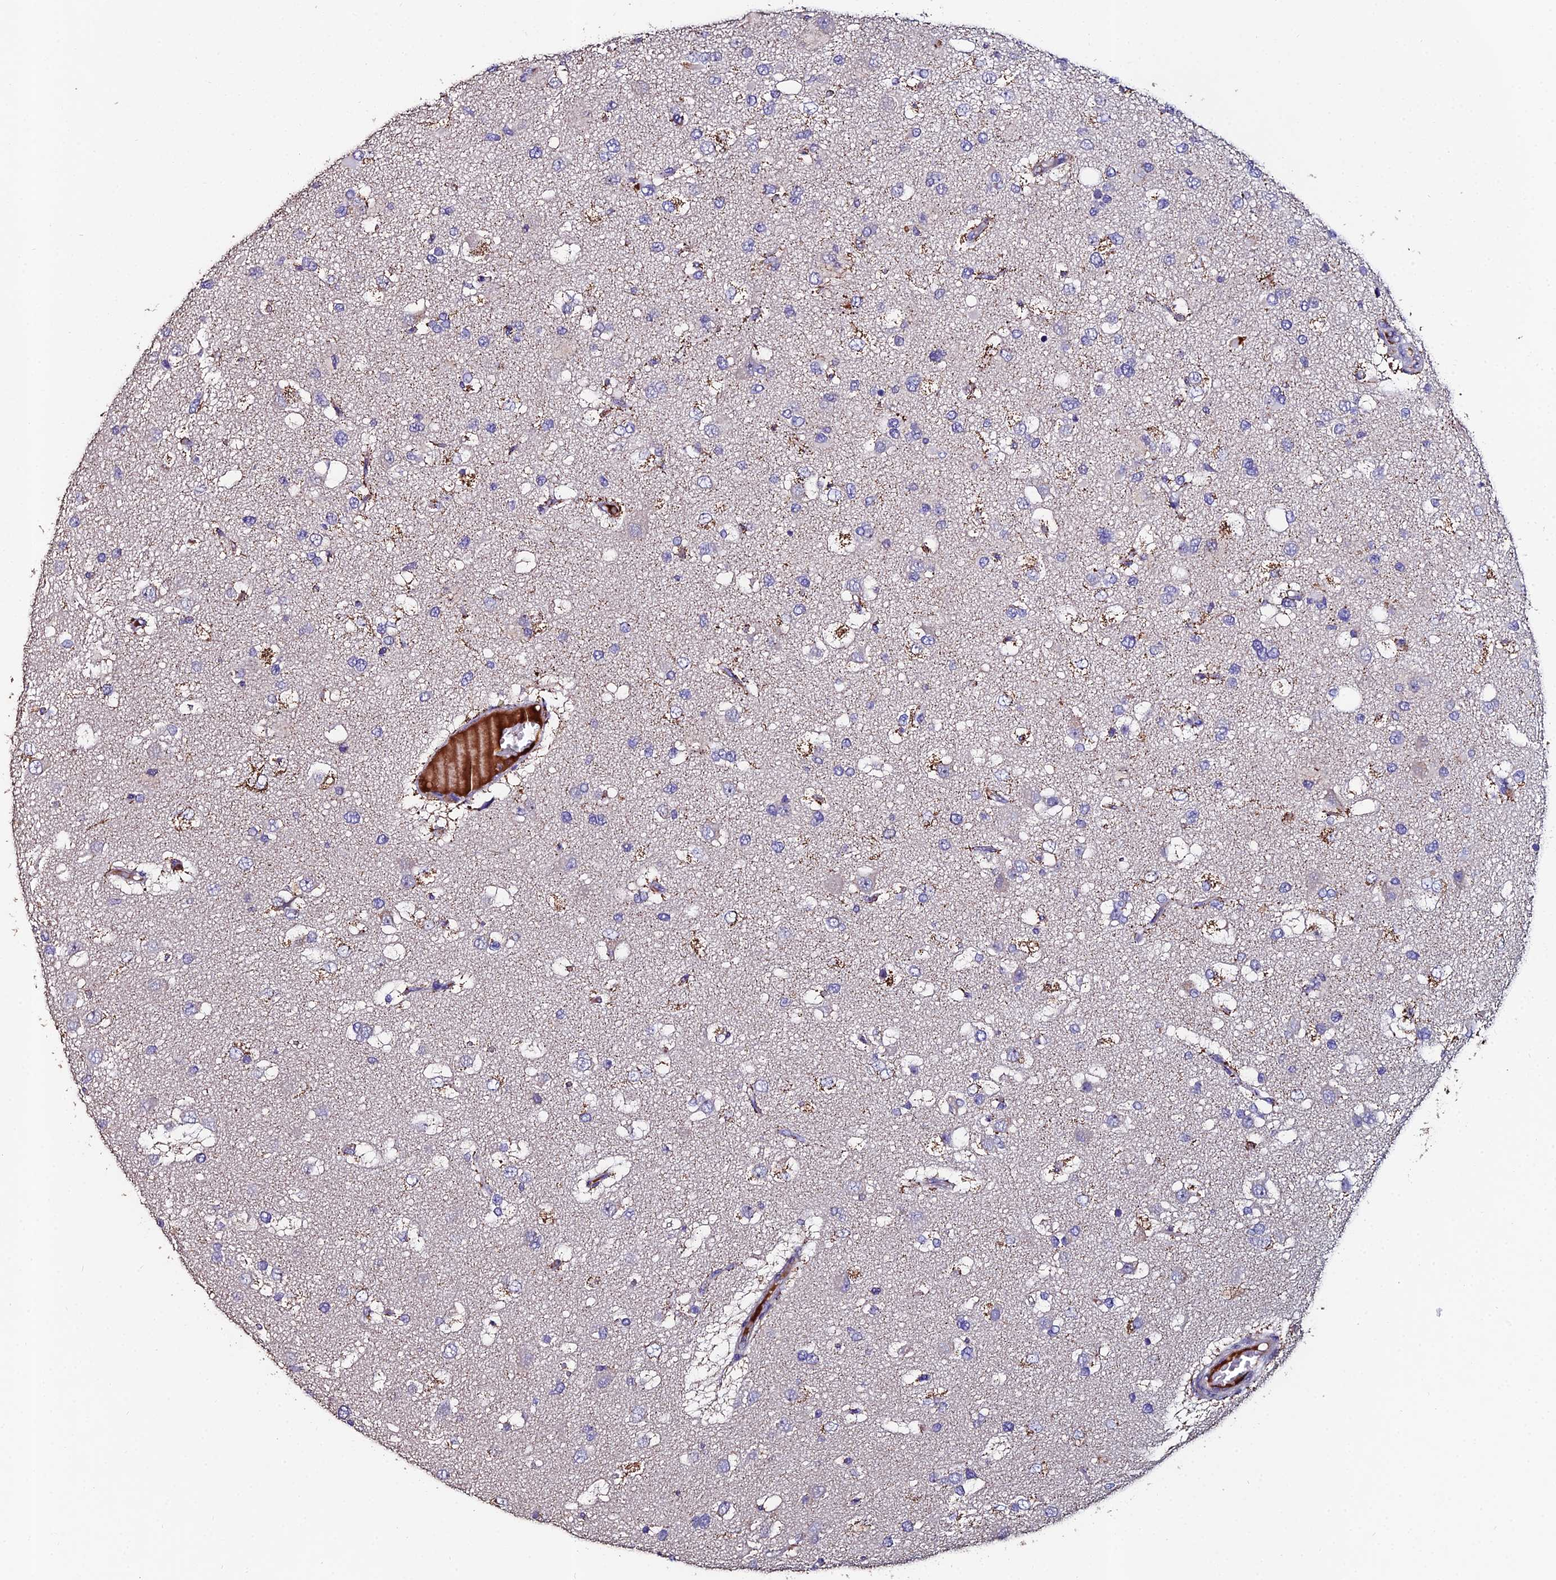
{"staining": {"intensity": "negative", "quantity": "none", "location": "none"}, "tissue": "glioma", "cell_type": "Tumor cells", "image_type": "cancer", "snomed": [{"axis": "morphology", "description": "Glioma, malignant, High grade"}, {"axis": "topography", "description": "Brain"}], "caption": "Photomicrograph shows no significant protein expression in tumor cells of malignant glioma (high-grade). (Stains: DAB immunohistochemistry (IHC) with hematoxylin counter stain, Microscopy: brightfield microscopy at high magnification).", "gene": "ESRRG", "patient": {"sex": "male", "age": 53}}